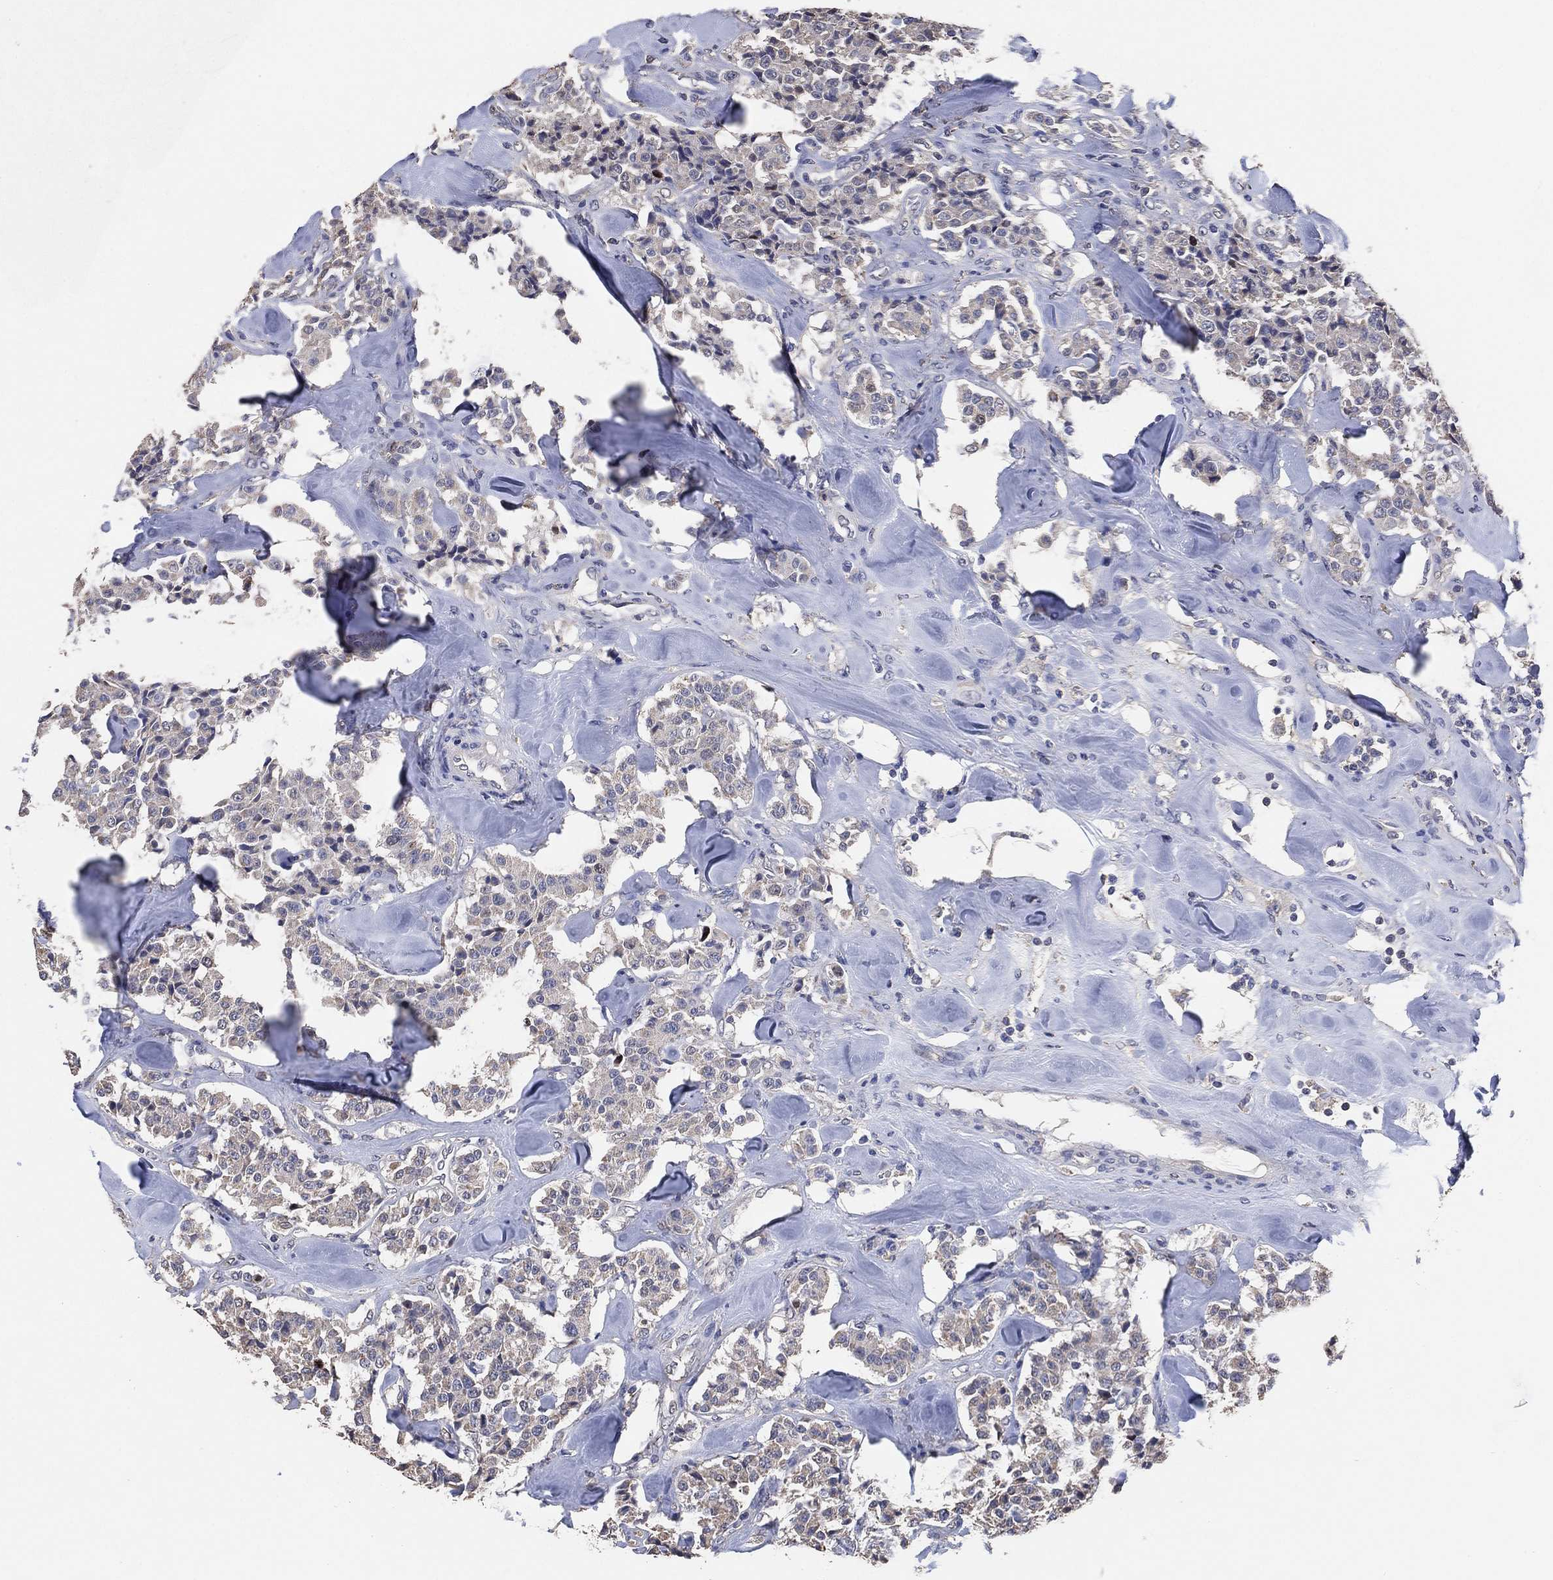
{"staining": {"intensity": "negative", "quantity": "none", "location": "none"}, "tissue": "carcinoid", "cell_type": "Tumor cells", "image_type": "cancer", "snomed": [{"axis": "morphology", "description": "Carcinoid, malignant, NOS"}, {"axis": "topography", "description": "Pancreas"}], "caption": "Tumor cells are negative for brown protein staining in carcinoid.", "gene": "KLK5", "patient": {"sex": "male", "age": 41}}